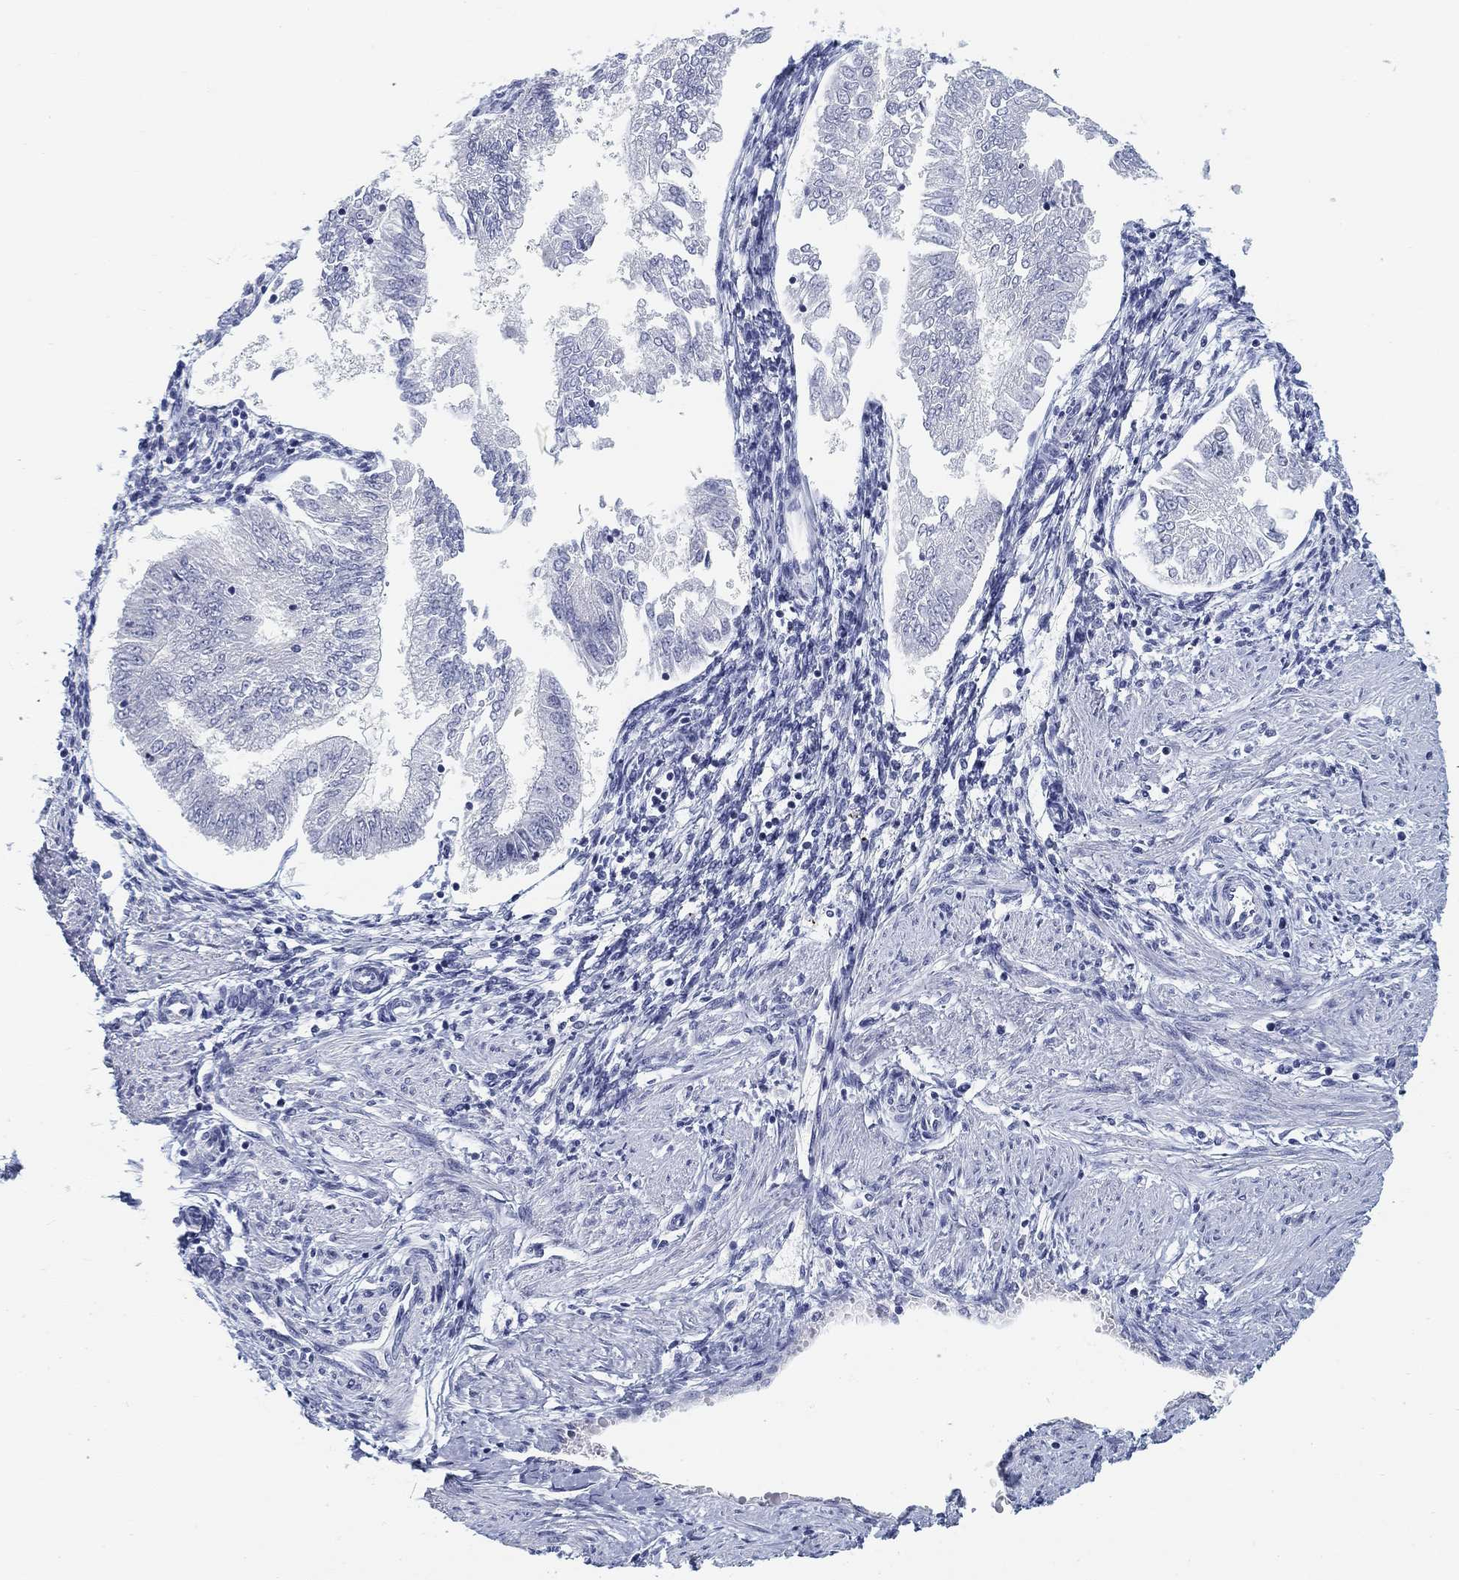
{"staining": {"intensity": "negative", "quantity": "none", "location": "none"}, "tissue": "endometrial cancer", "cell_type": "Tumor cells", "image_type": "cancer", "snomed": [{"axis": "morphology", "description": "Adenocarcinoma, NOS"}, {"axis": "topography", "description": "Endometrium"}], "caption": "Endometrial adenocarcinoma was stained to show a protein in brown. There is no significant staining in tumor cells.", "gene": "SLC2A5", "patient": {"sex": "female", "age": 53}}